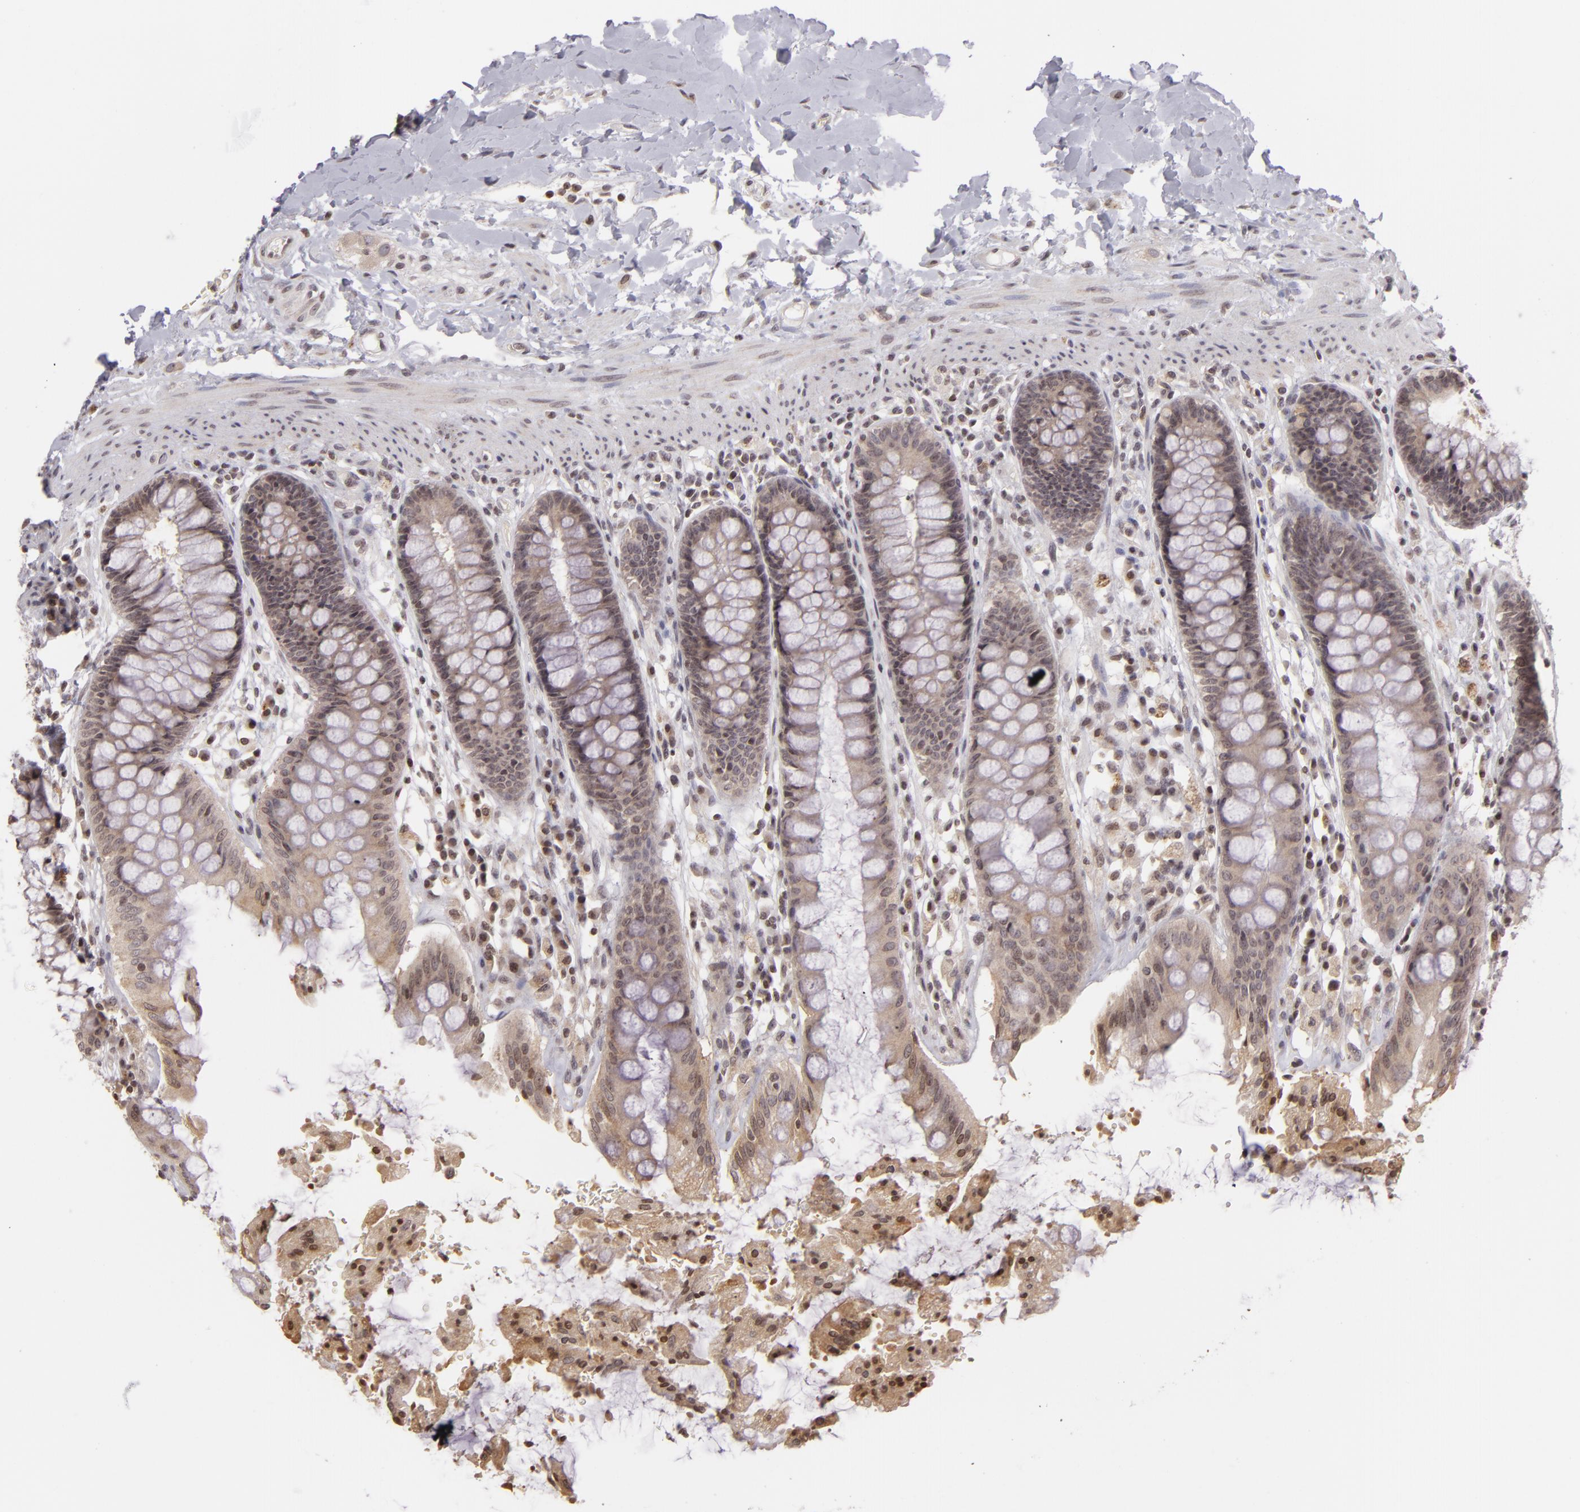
{"staining": {"intensity": "weak", "quantity": "25%-75%", "location": "nuclear"}, "tissue": "rectum", "cell_type": "Glandular cells", "image_type": "normal", "snomed": [{"axis": "morphology", "description": "Normal tissue, NOS"}, {"axis": "topography", "description": "Rectum"}], "caption": "DAB immunohistochemical staining of normal human rectum reveals weak nuclear protein expression in about 25%-75% of glandular cells.", "gene": "AKAP6", "patient": {"sex": "female", "age": 46}}